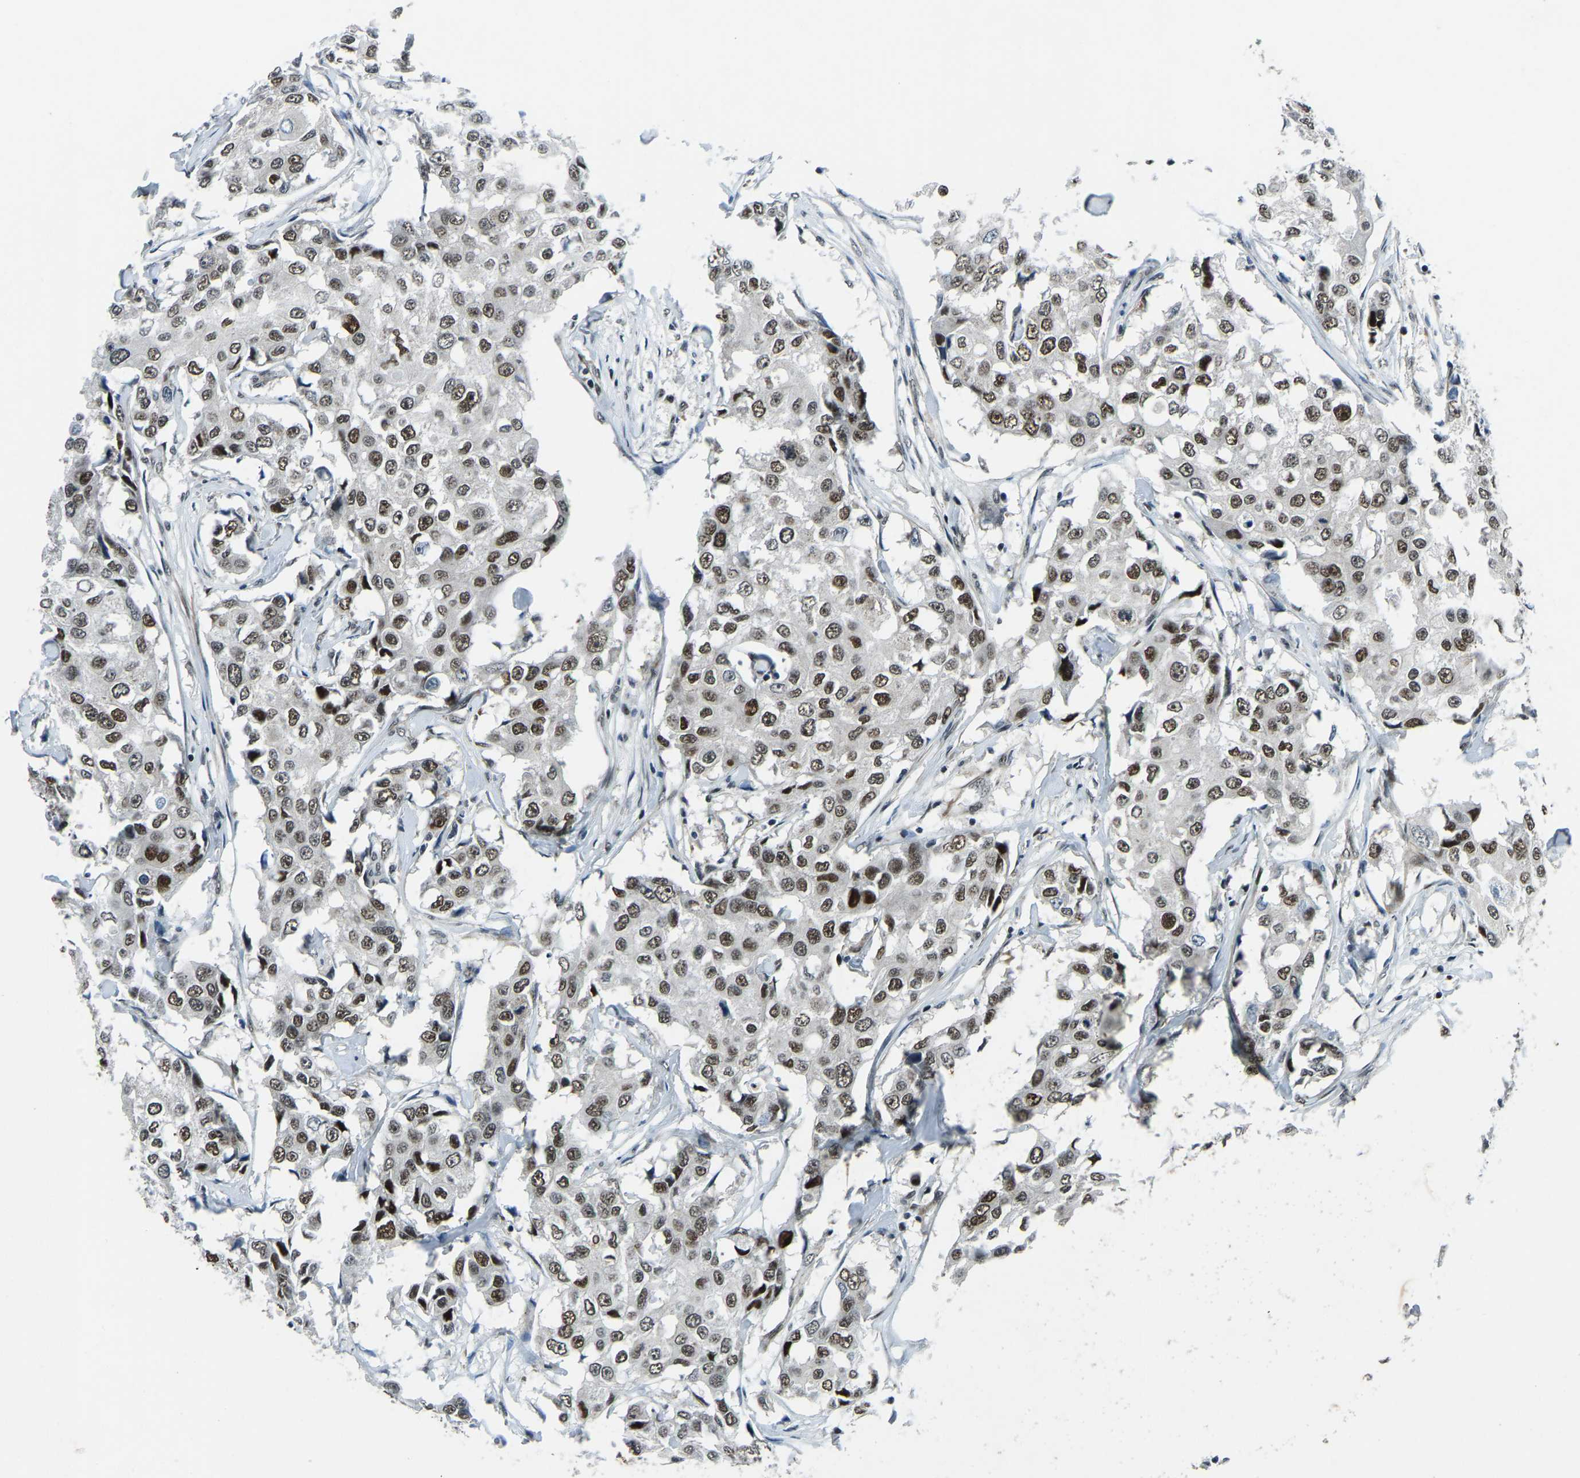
{"staining": {"intensity": "moderate", "quantity": ">75%", "location": "nuclear"}, "tissue": "breast cancer", "cell_type": "Tumor cells", "image_type": "cancer", "snomed": [{"axis": "morphology", "description": "Duct carcinoma"}, {"axis": "topography", "description": "Breast"}], "caption": "Breast cancer stained with DAB IHC exhibits medium levels of moderate nuclear expression in approximately >75% of tumor cells.", "gene": "PRCC", "patient": {"sex": "female", "age": 27}}